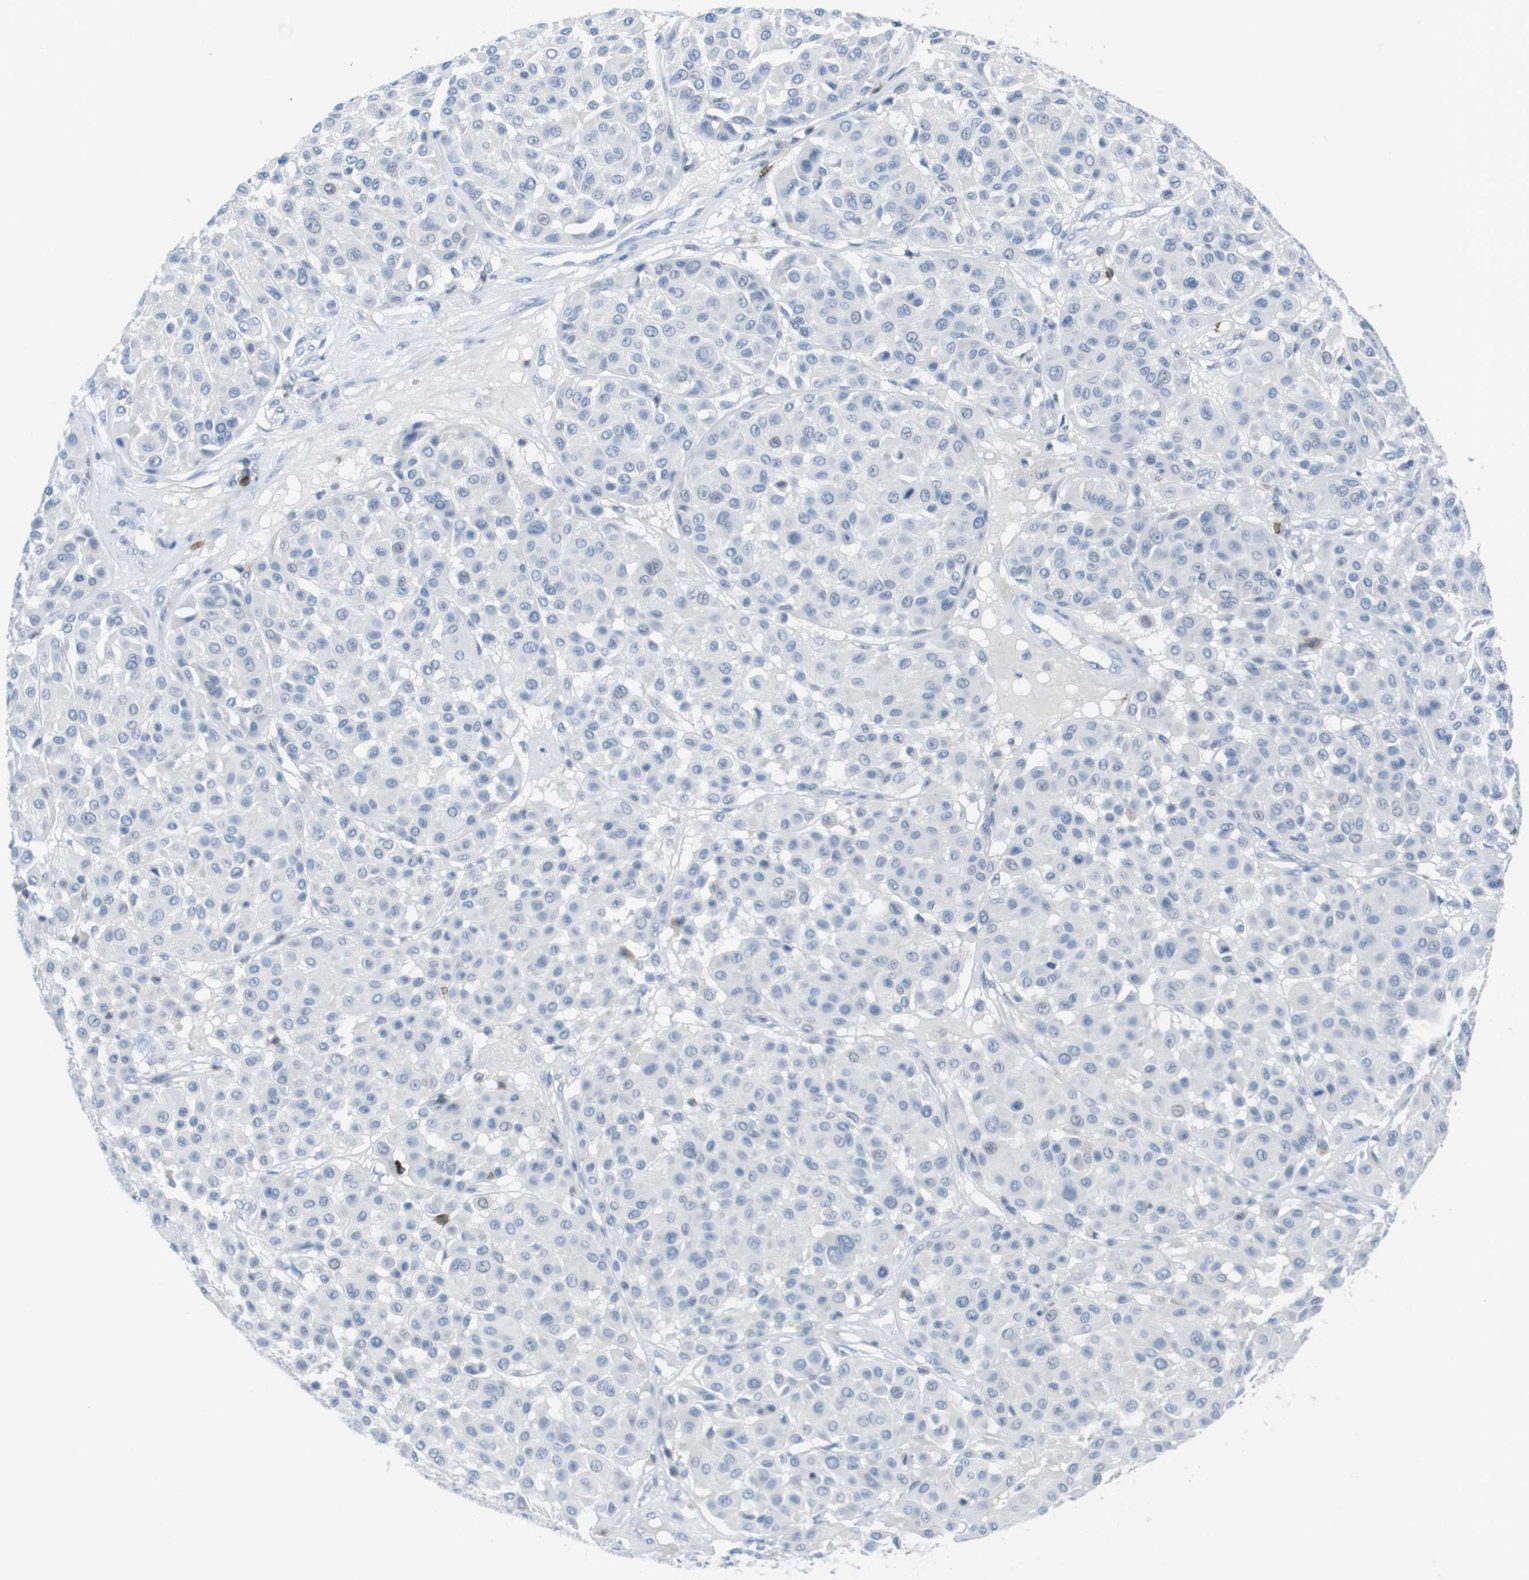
{"staining": {"intensity": "negative", "quantity": "none", "location": "none"}, "tissue": "melanoma", "cell_type": "Tumor cells", "image_type": "cancer", "snomed": [{"axis": "morphology", "description": "Malignant melanoma, Metastatic site"}, {"axis": "topography", "description": "Soft tissue"}], "caption": "Immunohistochemistry photomicrograph of melanoma stained for a protein (brown), which demonstrates no expression in tumor cells.", "gene": "CD5", "patient": {"sex": "male", "age": 41}}